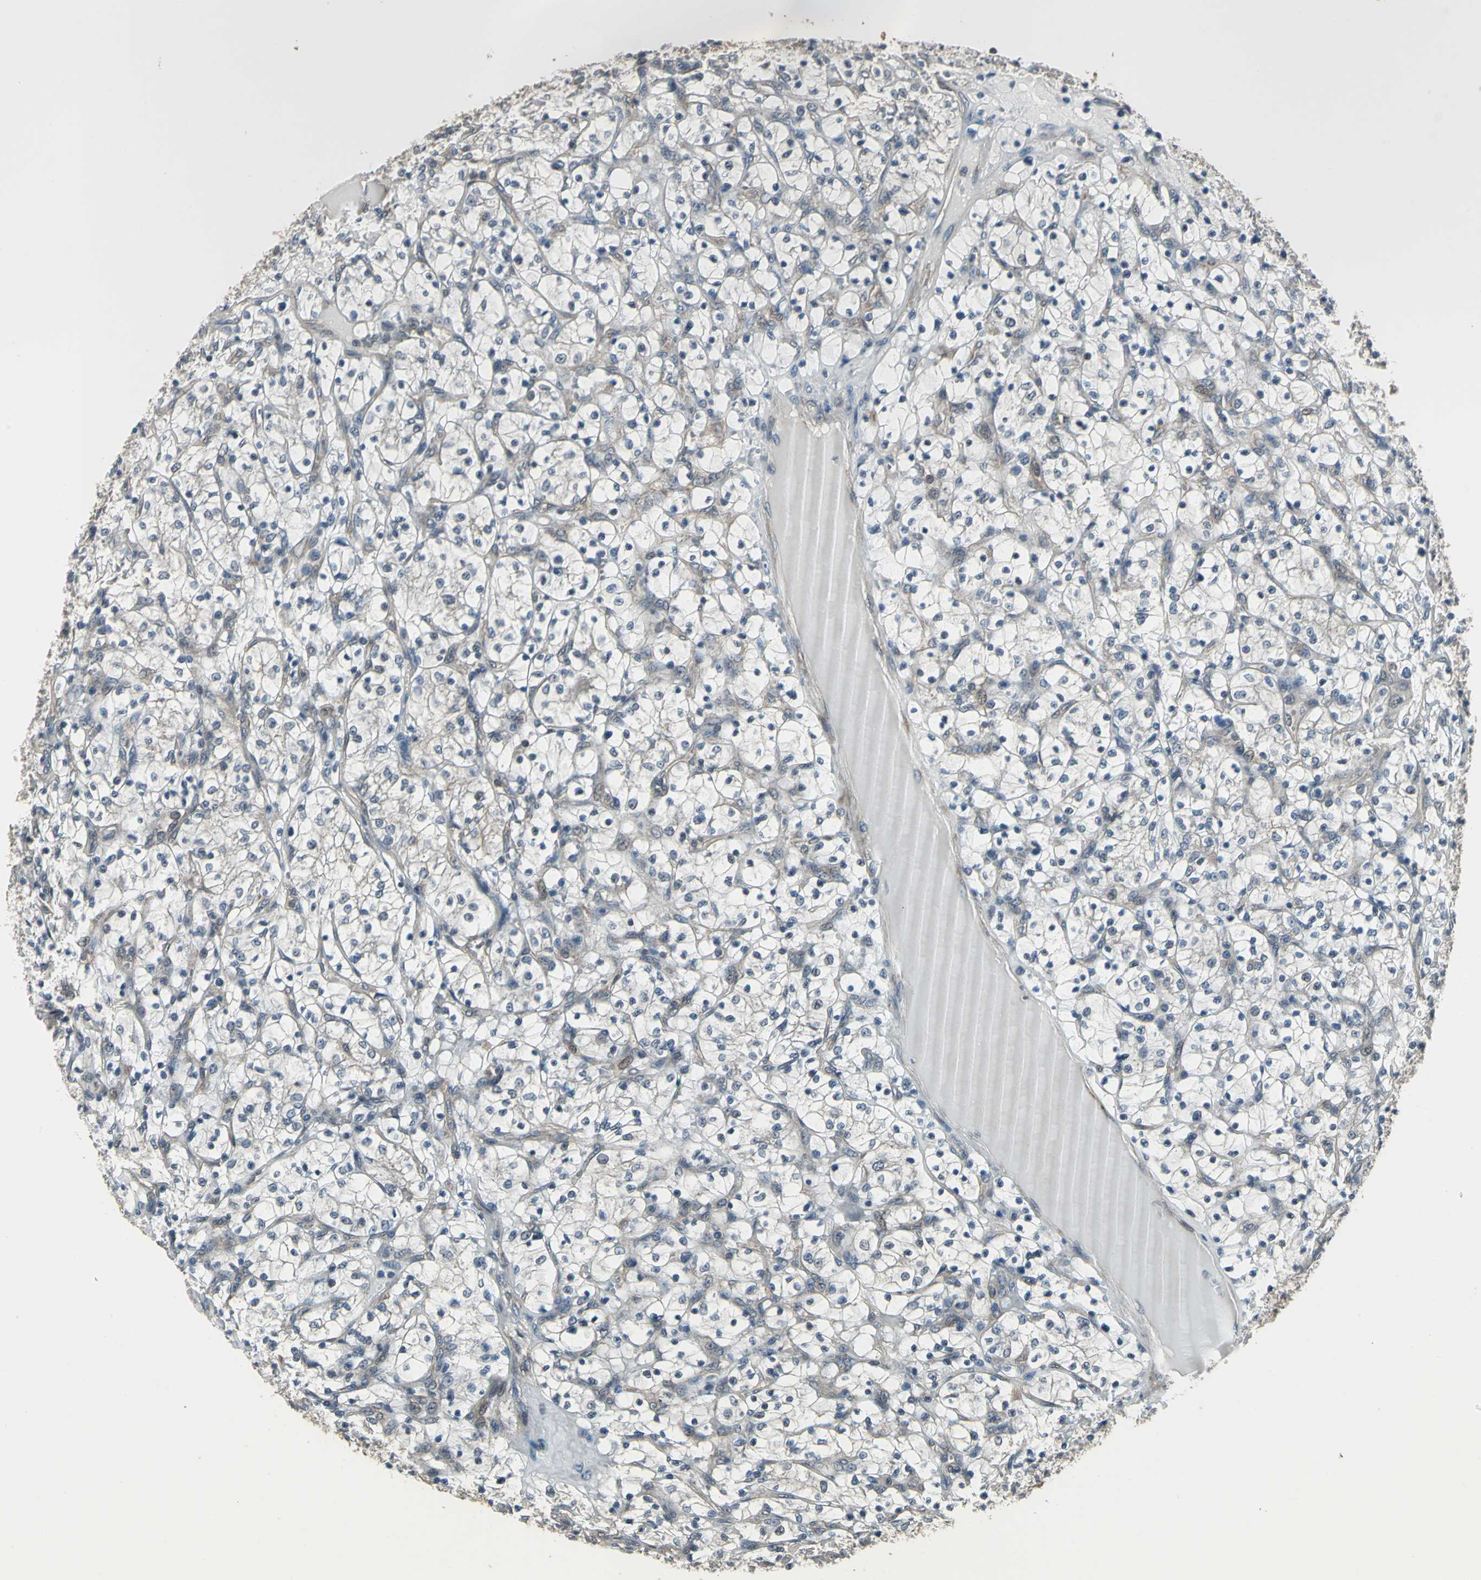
{"staining": {"intensity": "weak", "quantity": "<25%", "location": "cytoplasmic/membranous,nuclear"}, "tissue": "renal cancer", "cell_type": "Tumor cells", "image_type": "cancer", "snomed": [{"axis": "morphology", "description": "Adenocarcinoma, NOS"}, {"axis": "topography", "description": "Kidney"}], "caption": "Tumor cells are negative for protein expression in human renal cancer (adenocarcinoma). (DAB (3,3'-diaminobenzidine) immunohistochemistry (IHC) visualized using brightfield microscopy, high magnification).", "gene": "PFDN1", "patient": {"sex": "female", "age": 69}}